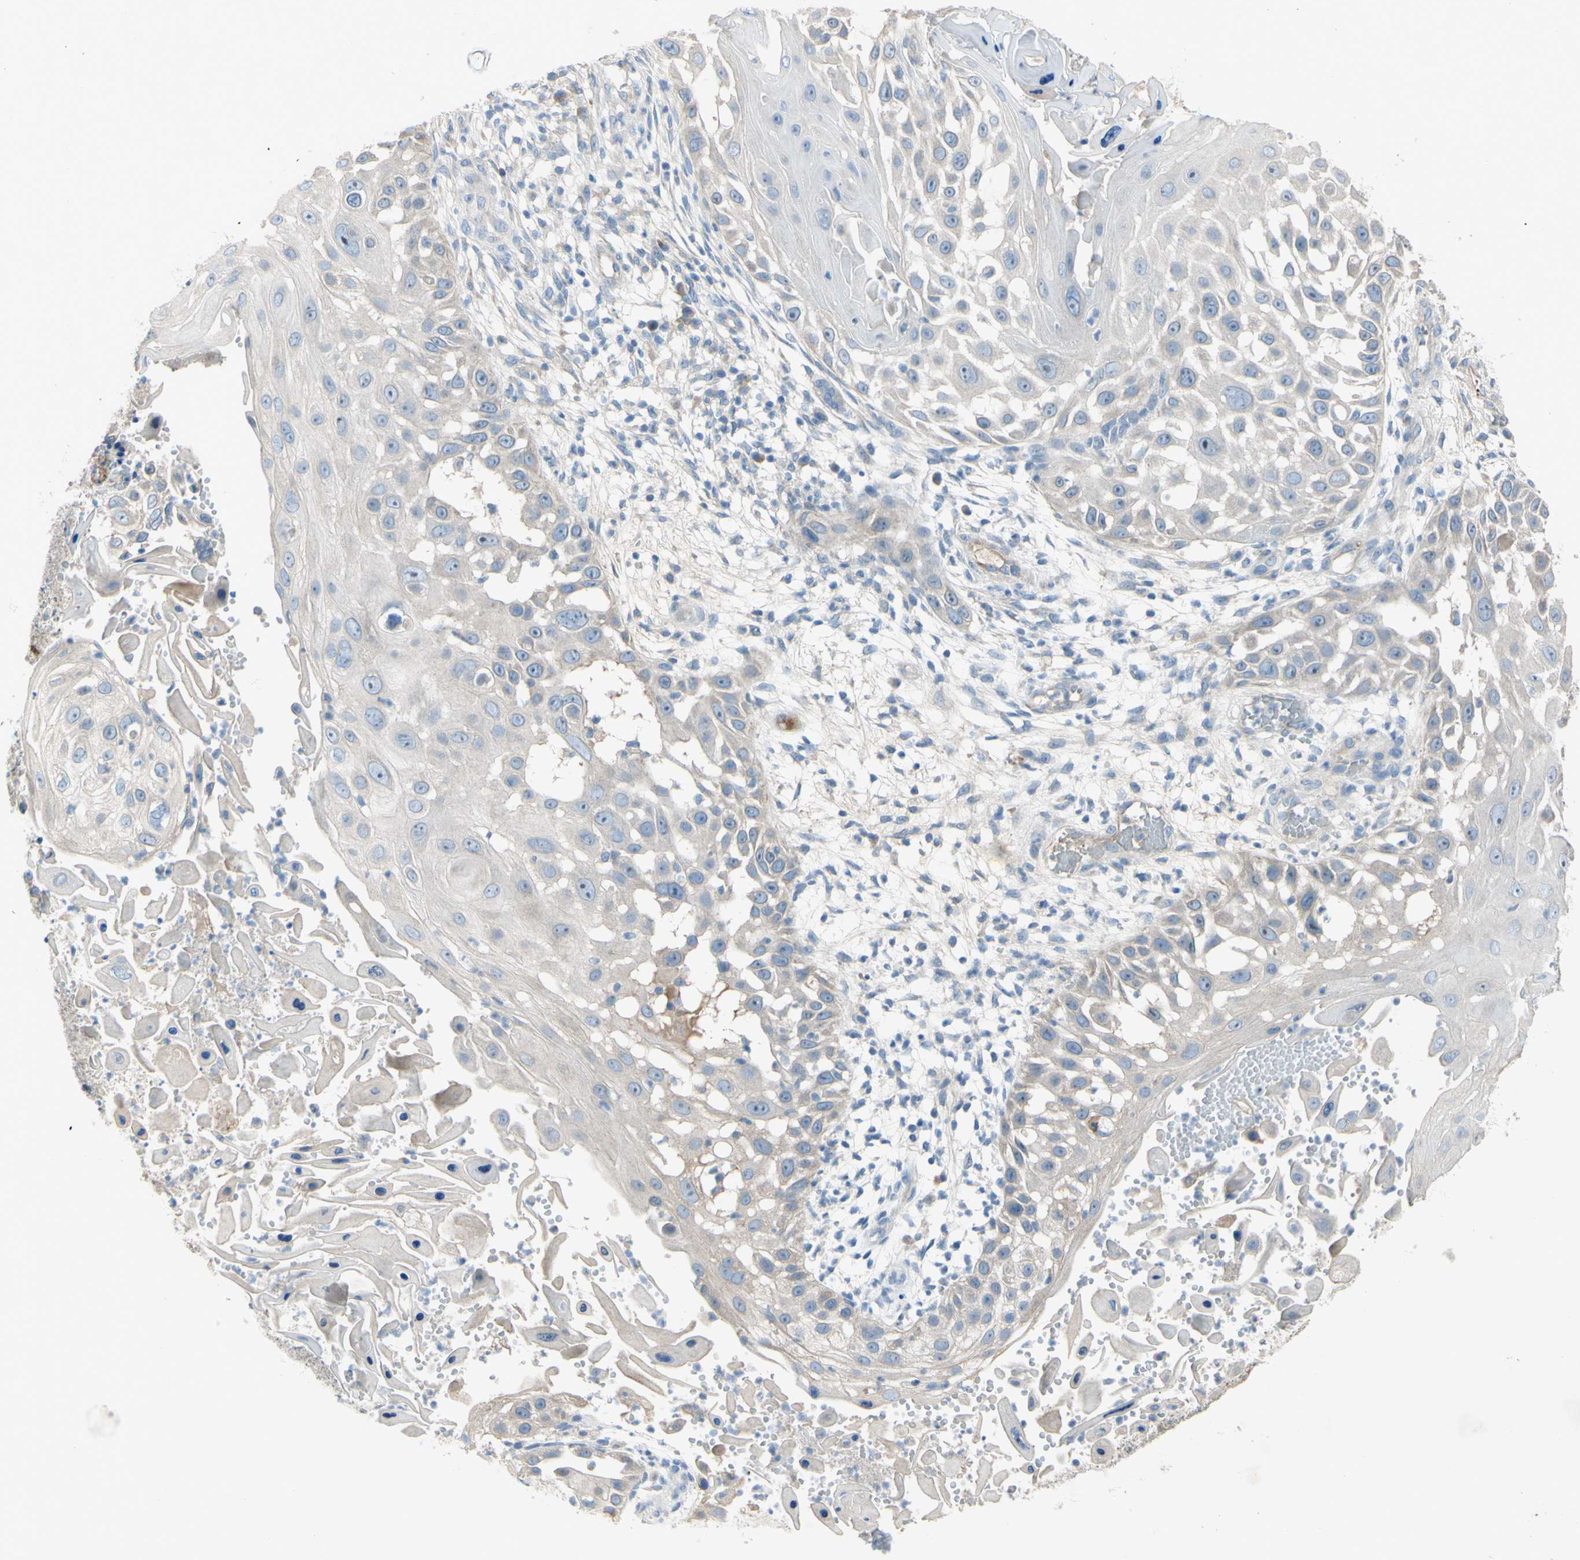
{"staining": {"intensity": "weak", "quantity": "<25%", "location": "cytoplasmic/membranous"}, "tissue": "skin cancer", "cell_type": "Tumor cells", "image_type": "cancer", "snomed": [{"axis": "morphology", "description": "Squamous cell carcinoma, NOS"}, {"axis": "topography", "description": "Skin"}], "caption": "An immunohistochemistry (IHC) photomicrograph of skin cancer (squamous cell carcinoma) is shown. There is no staining in tumor cells of skin cancer (squamous cell carcinoma).", "gene": "ATRN", "patient": {"sex": "female", "age": 44}}